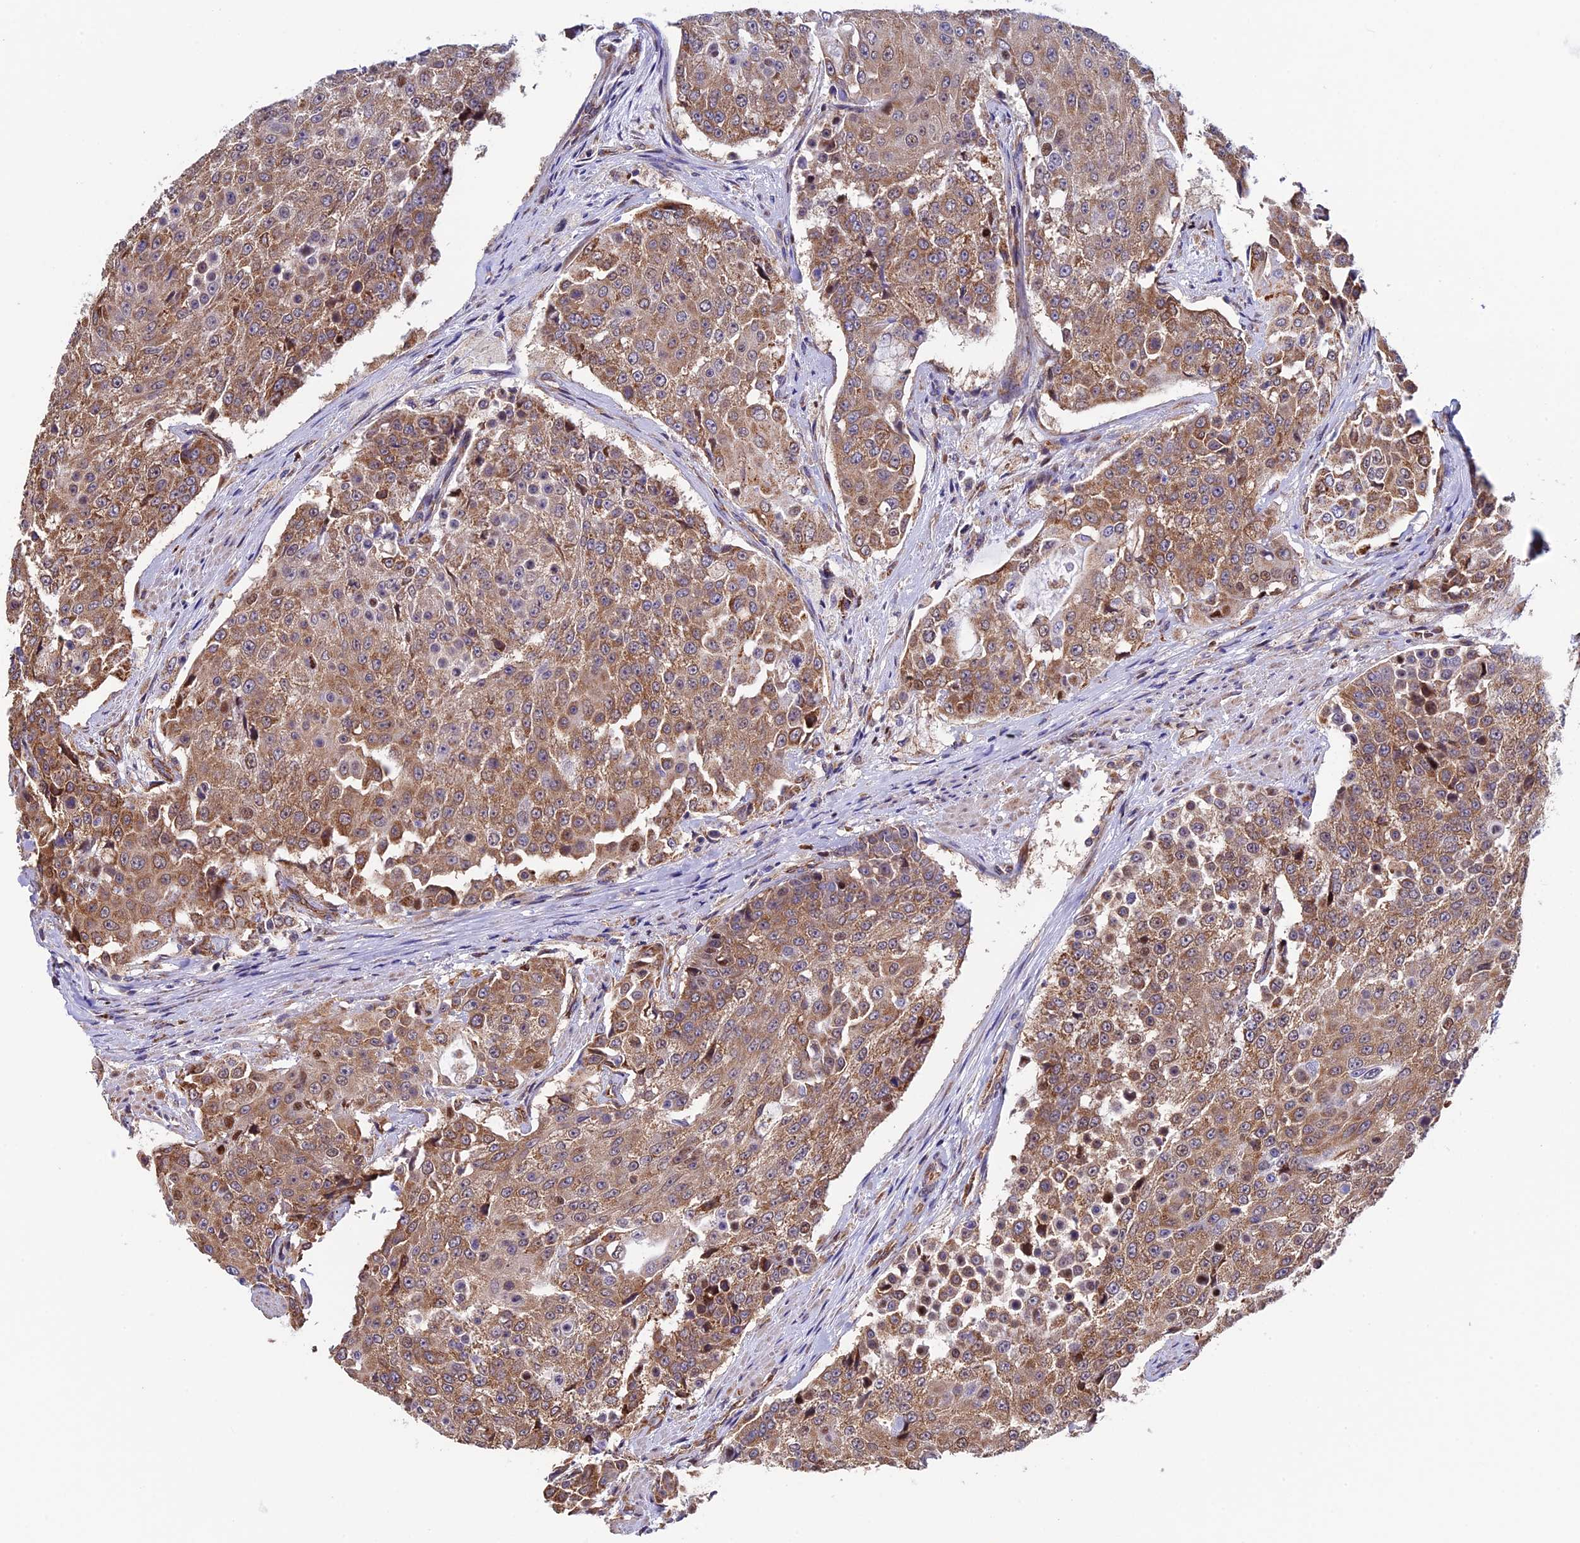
{"staining": {"intensity": "moderate", "quantity": ">75%", "location": "cytoplasmic/membranous"}, "tissue": "urothelial cancer", "cell_type": "Tumor cells", "image_type": "cancer", "snomed": [{"axis": "morphology", "description": "Urothelial carcinoma, High grade"}, {"axis": "topography", "description": "Urinary bladder"}], "caption": "A histopathology image showing moderate cytoplasmic/membranous staining in about >75% of tumor cells in high-grade urothelial carcinoma, as visualized by brown immunohistochemical staining.", "gene": "SLC9A5", "patient": {"sex": "female", "age": 63}}